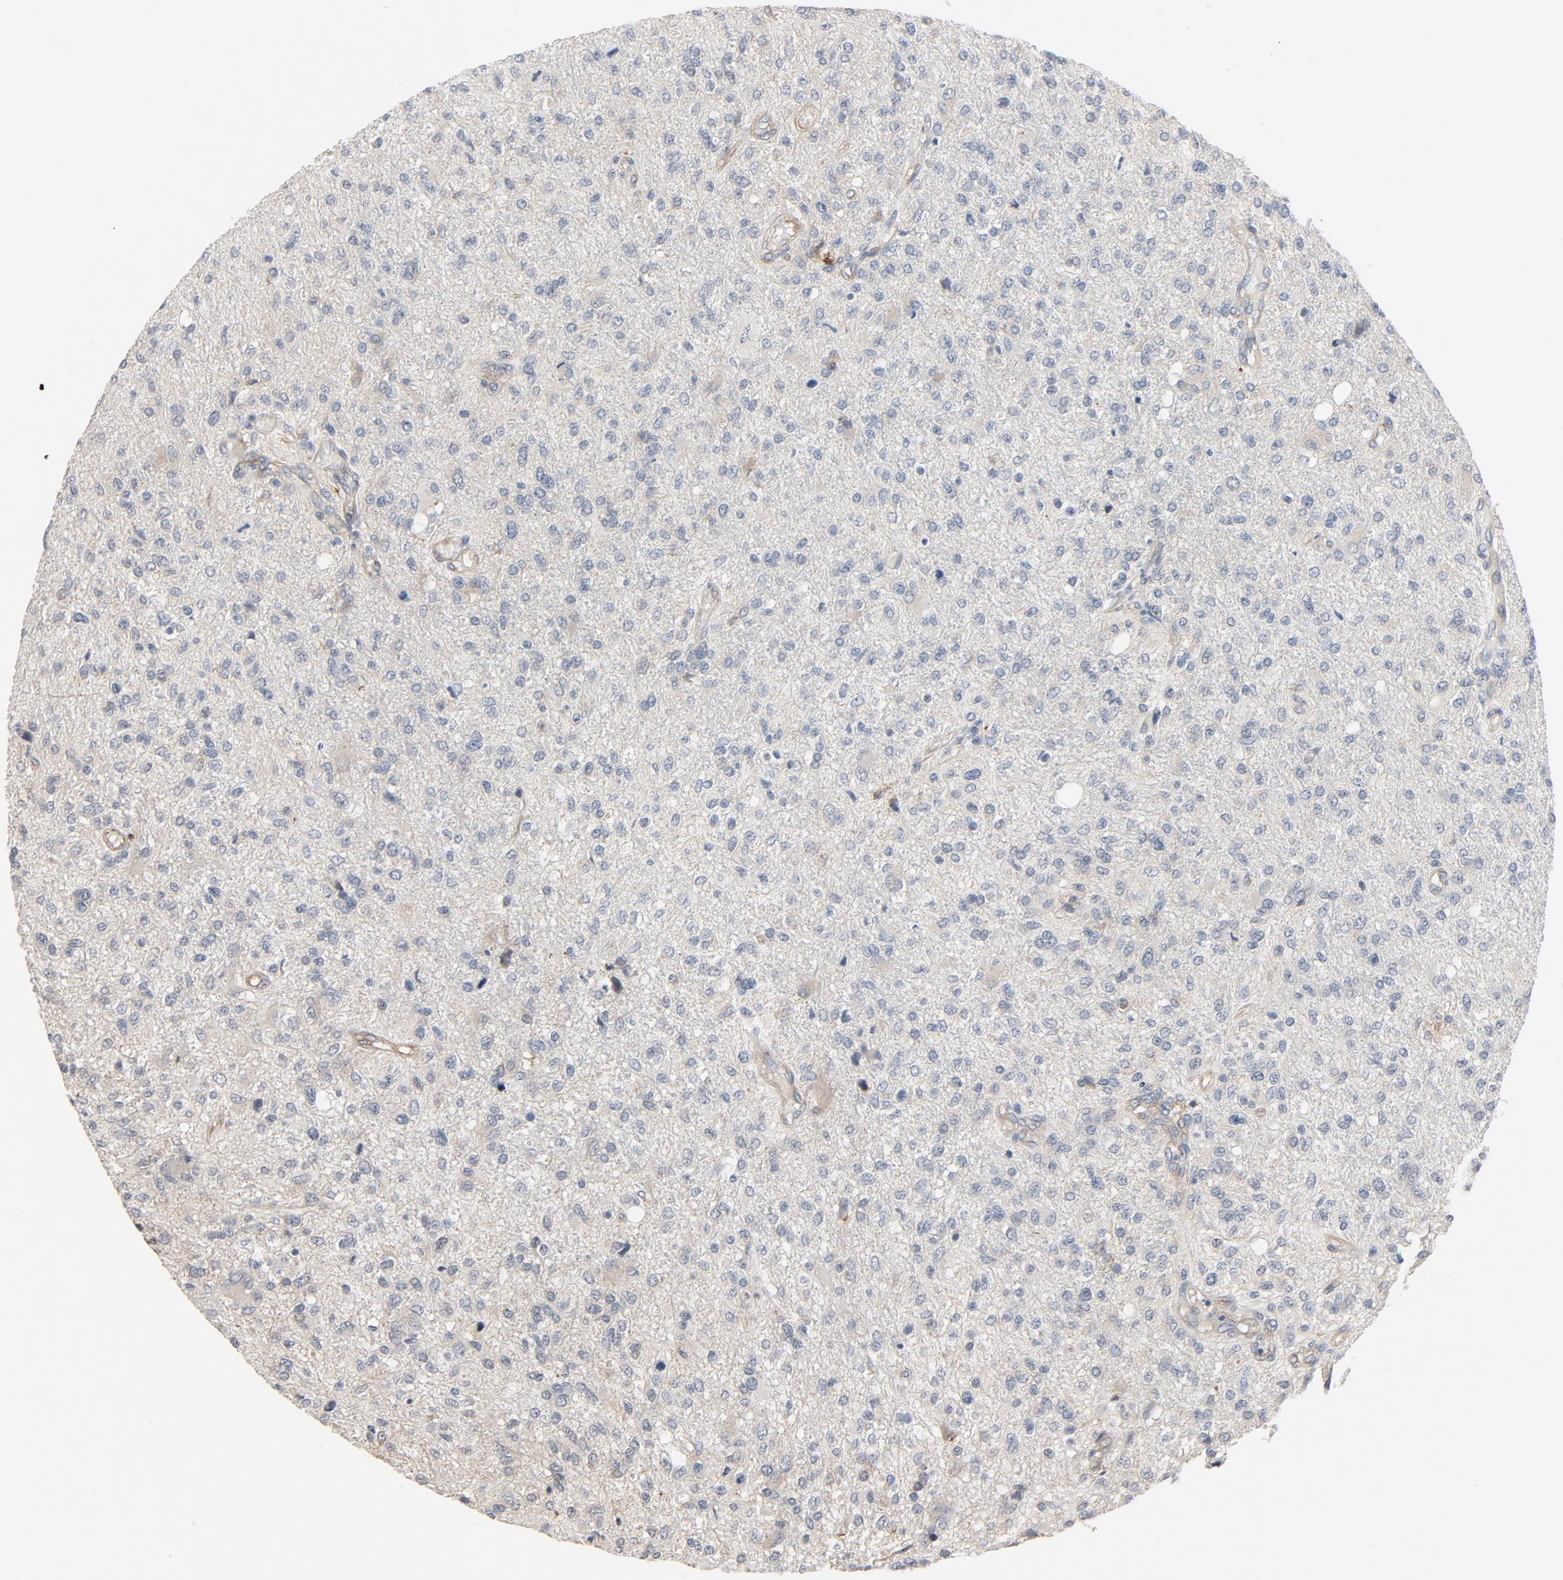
{"staining": {"intensity": "weak", "quantity": "<25%", "location": "cytoplasmic/membranous"}, "tissue": "glioma", "cell_type": "Tumor cells", "image_type": "cancer", "snomed": [{"axis": "morphology", "description": "Glioma, malignant, High grade"}, {"axis": "topography", "description": "Cerebral cortex"}], "caption": "Immunohistochemical staining of malignant glioma (high-grade) shows no significant positivity in tumor cells.", "gene": "TRIOBP", "patient": {"sex": "male", "age": 76}}